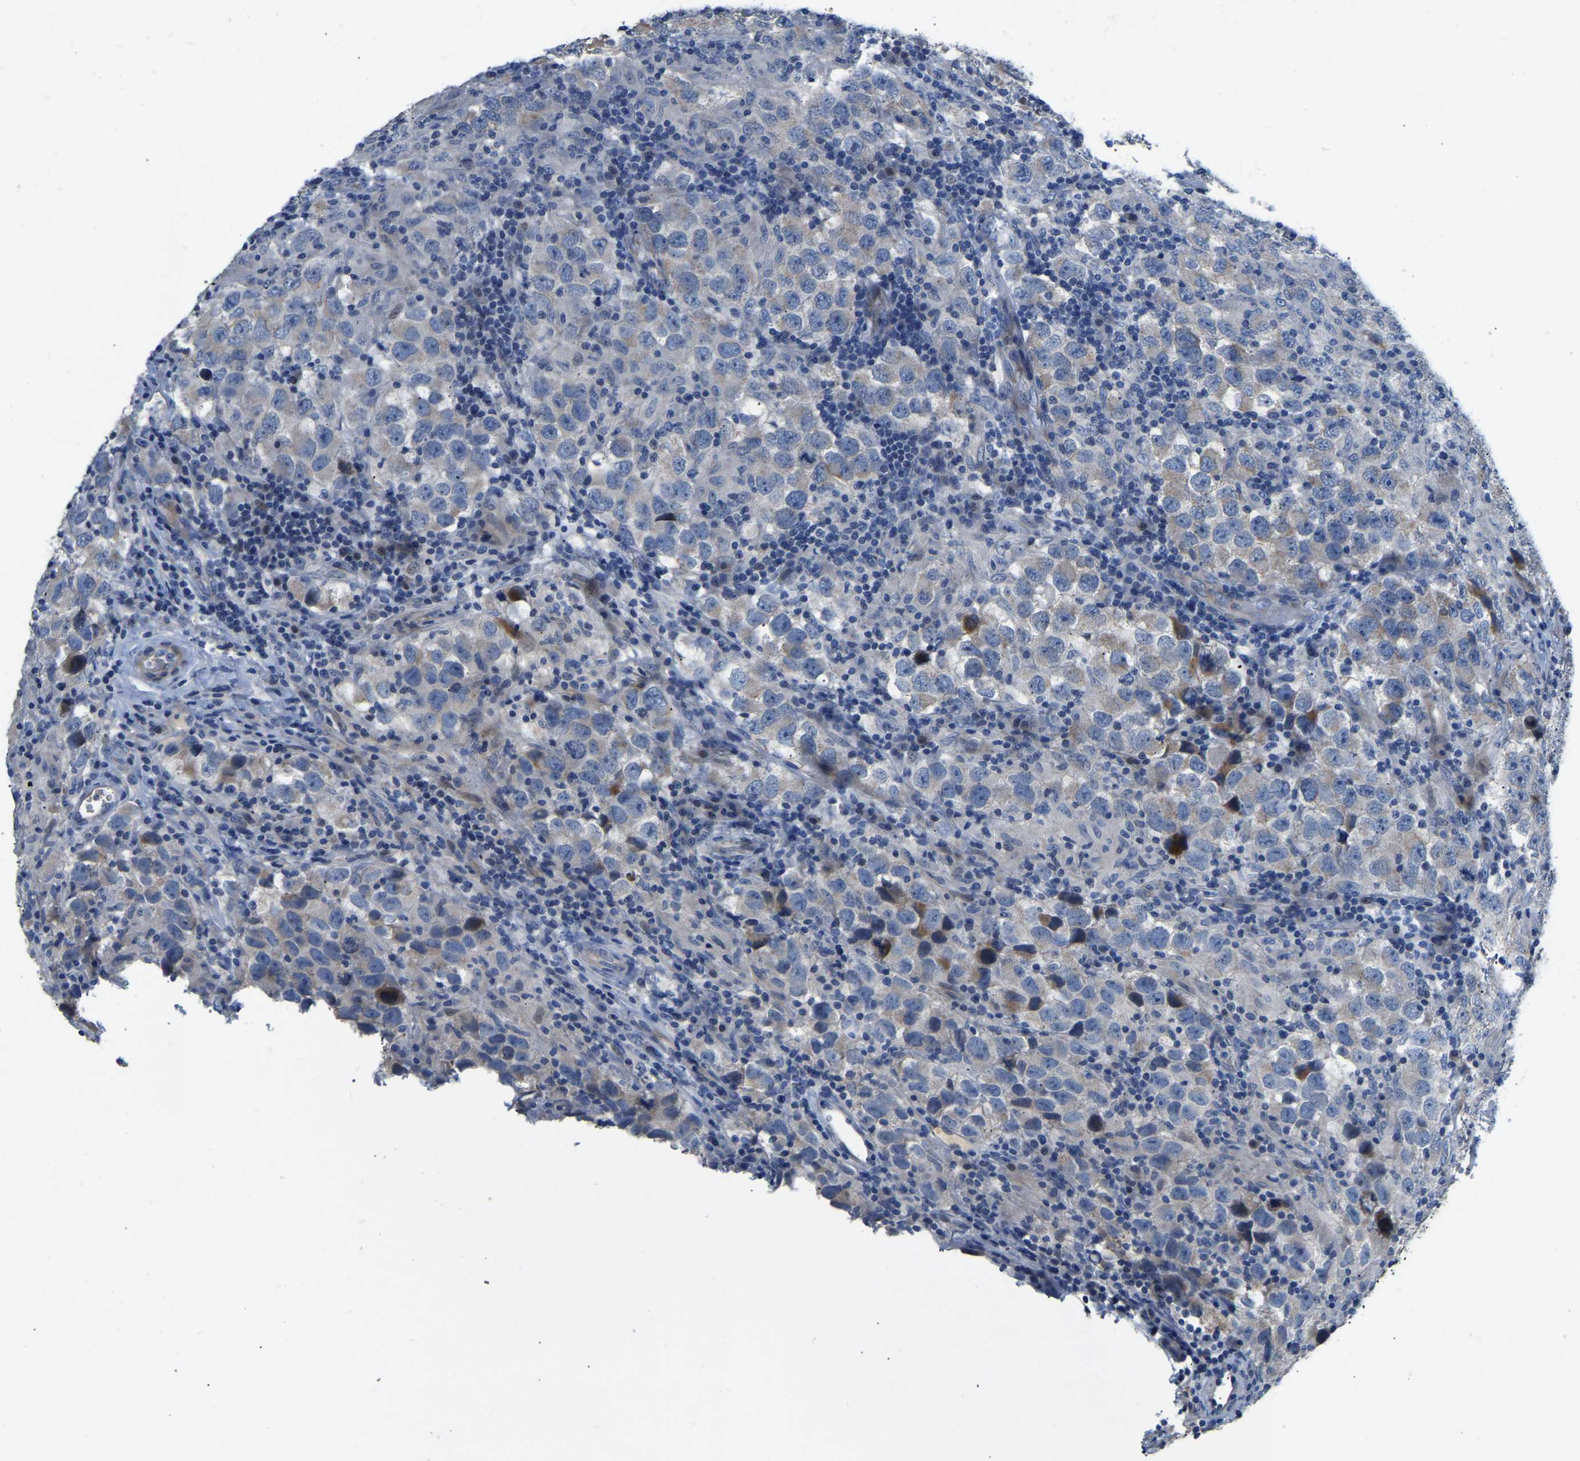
{"staining": {"intensity": "negative", "quantity": "none", "location": "none"}, "tissue": "testis cancer", "cell_type": "Tumor cells", "image_type": "cancer", "snomed": [{"axis": "morphology", "description": "Carcinoma, Embryonal, NOS"}, {"axis": "topography", "description": "Testis"}], "caption": "Tumor cells are negative for protein expression in human testis cancer.", "gene": "HIGD2B", "patient": {"sex": "male", "age": 21}}